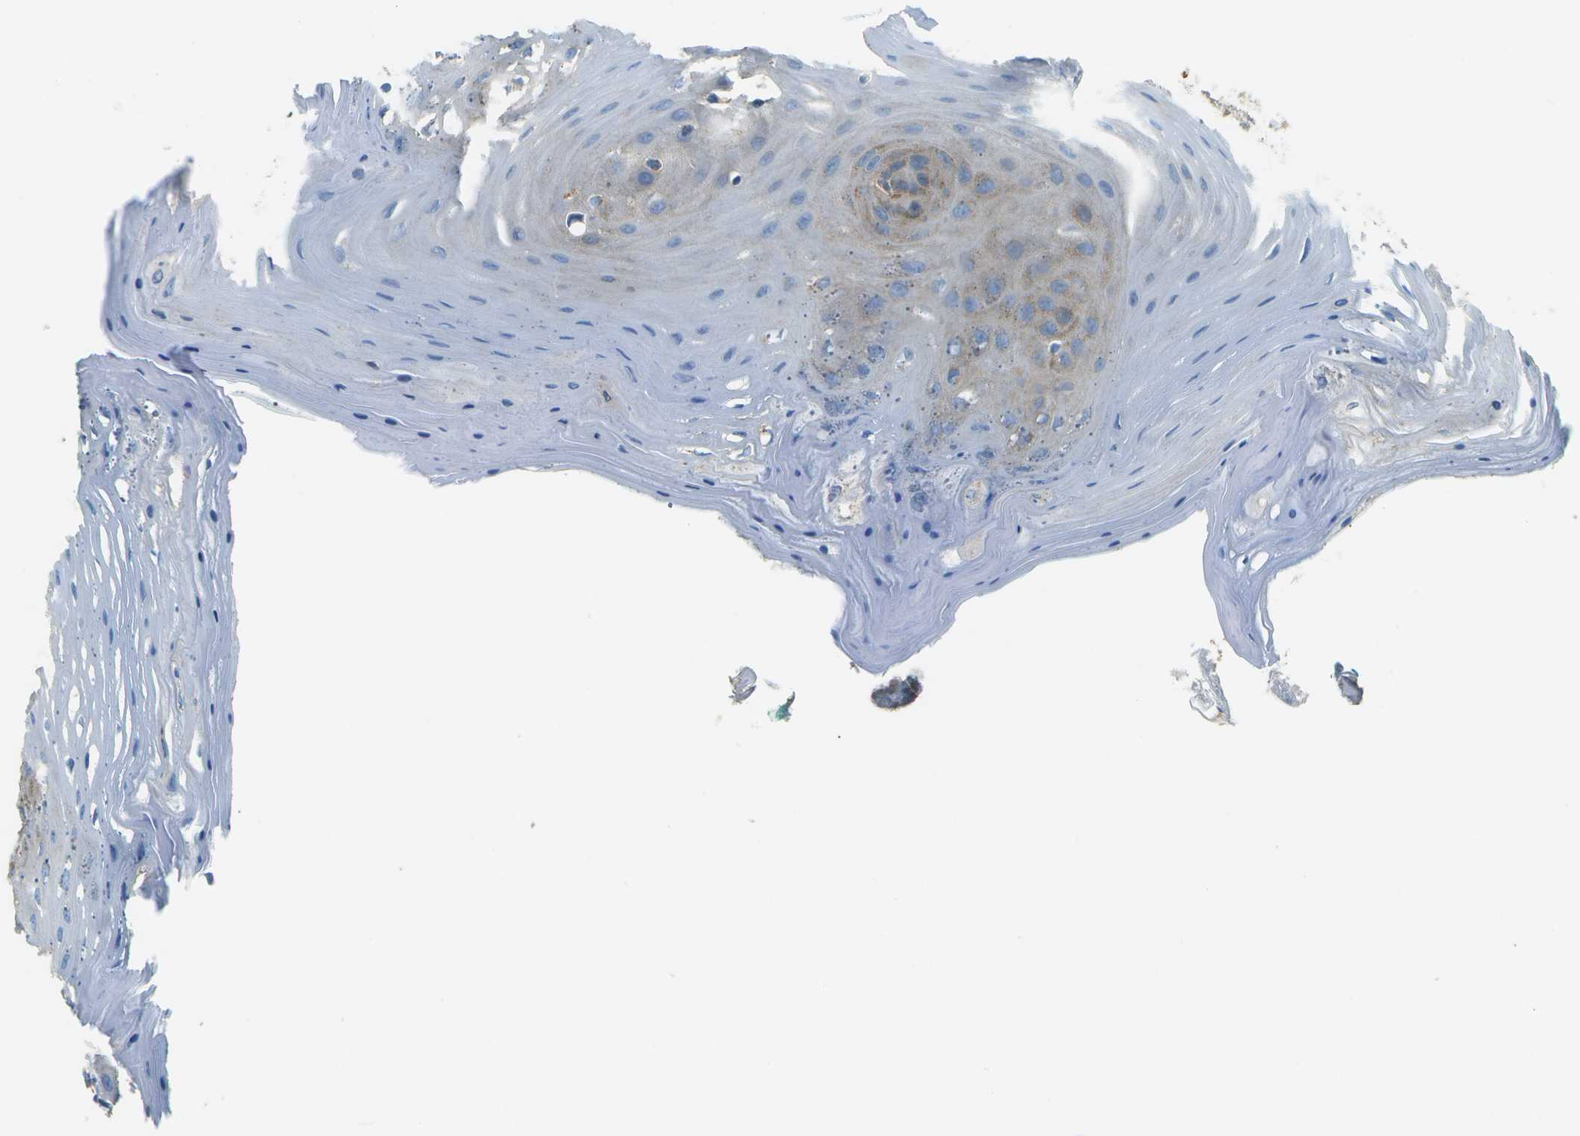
{"staining": {"intensity": "weak", "quantity": "<25%", "location": "cytoplasmic/membranous"}, "tissue": "oral mucosa", "cell_type": "Squamous epithelial cells", "image_type": "normal", "snomed": [{"axis": "morphology", "description": "Normal tissue, NOS"}, {"axis": "topography", "description": "Skeletal muscle"}, {"axis": "topography", "description": "Oral tissue"}], "caption": "Squamous epithelial cells show no significant positivity in normal oral mucosa. (DAB (3,3'-diaminobenzidine) IHC, high magnification).", "gene": "CLTC", "patient": {"sex": "male", "age": 58}}